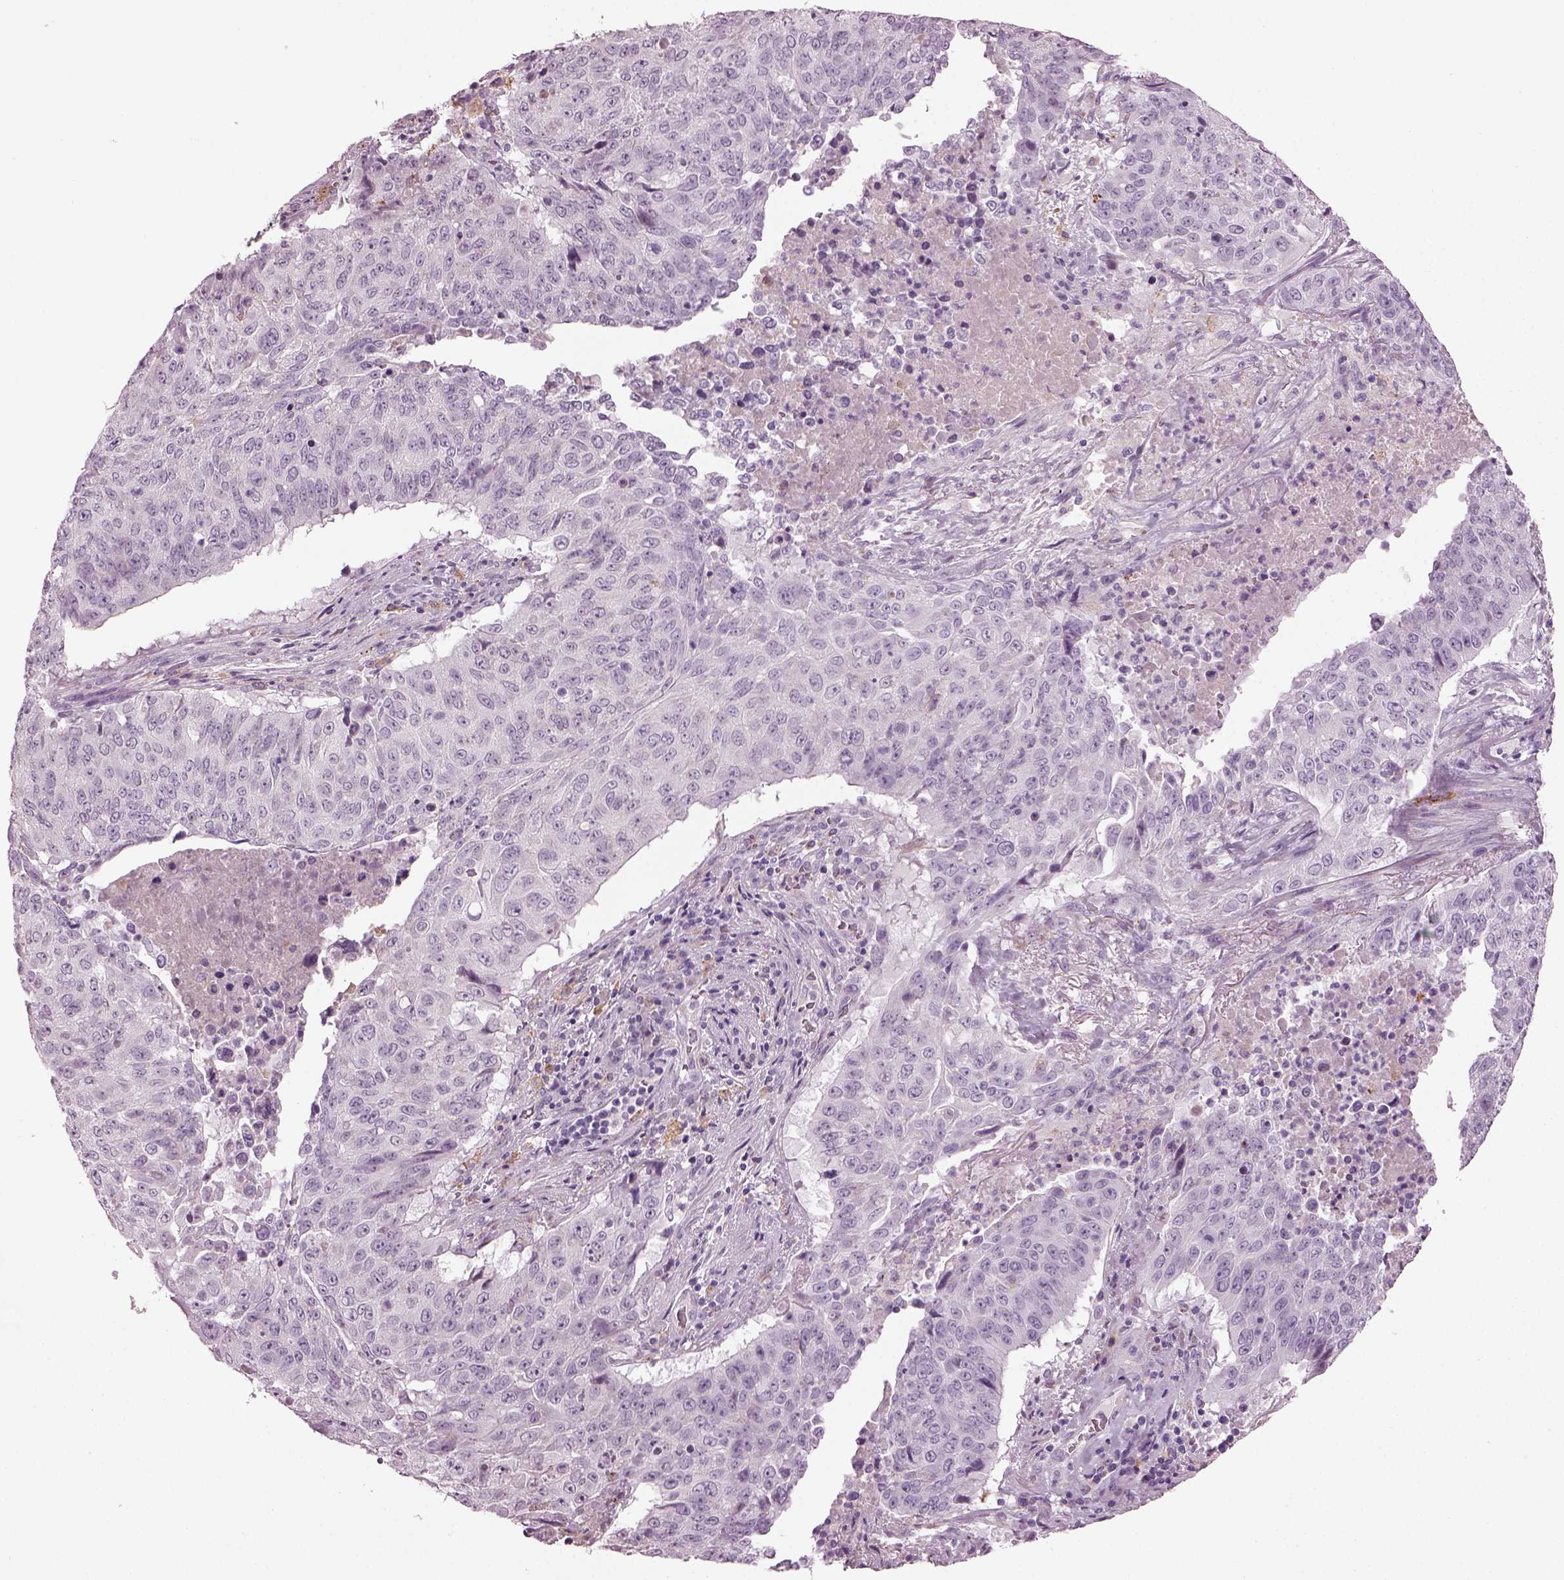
{"staining": {"intensity": "negative", "quantity": "none", "location": "none"}, "tissue": "lung cancer", "cell_type": "Tumor cells", "image_type": "cancer", "snomed": [{"axis": "morphology", "description": "Normal tissue, NOS"}, {"axis": "morphology", "description": "Squamous cell carcinoma, NOS"}, {"axis": "topography", "description": "Bronchus"}, {"axis": "topography", "description": "Lung"}], "caption": "This is a histopathology image of immunohistochemistry staining of lung cancer, which shows no staining in tumor cells. (DAB (3,3'-diaminobenzidine) immunohistochemistry visualized using brightfield microscopy, high magnification).", "gene": "TMEM231", "patient": {"sex": "male", "age": 64}}